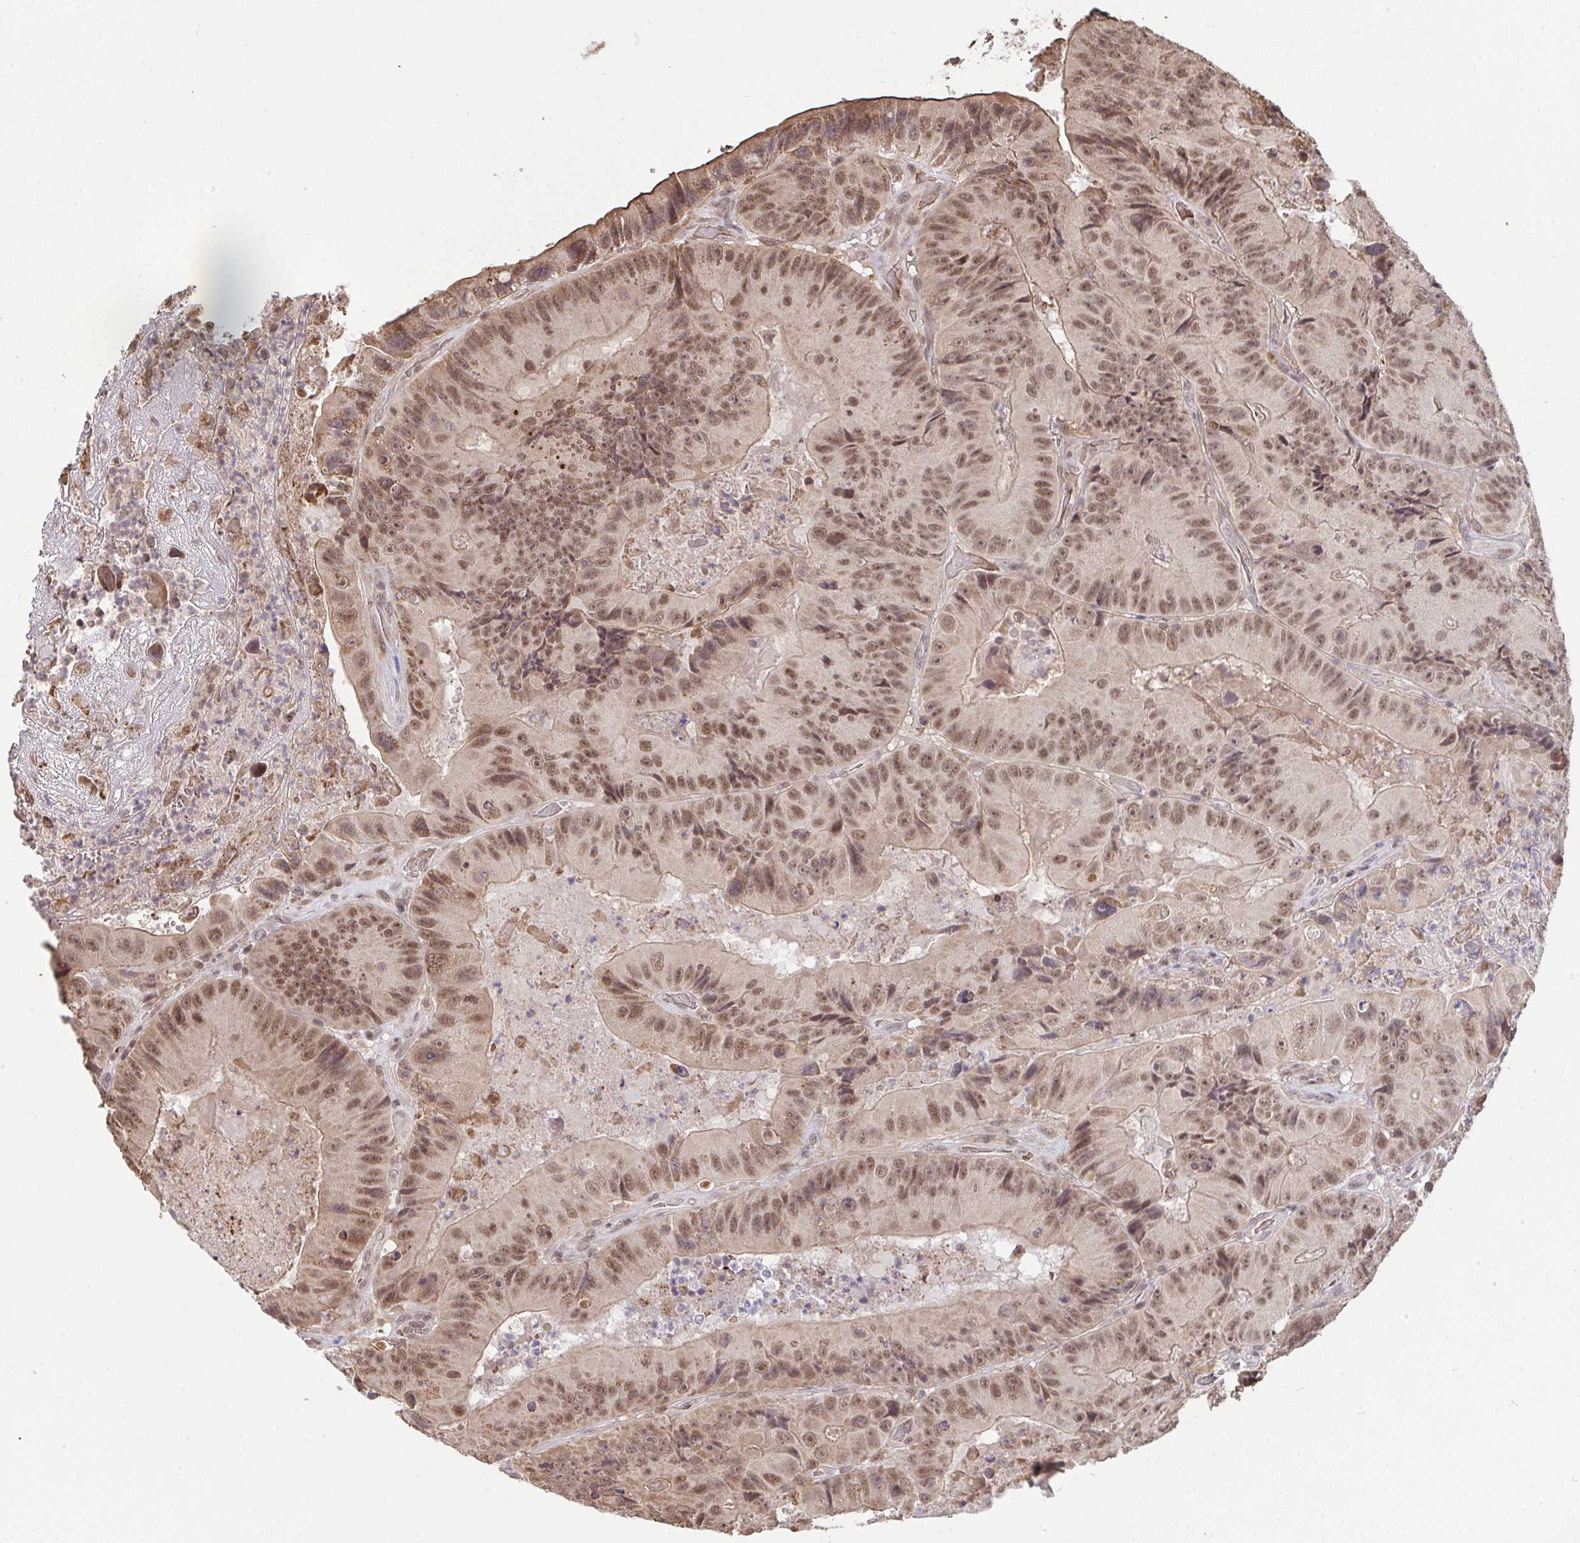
{"staining": {"intensity": "moderate", "quantity": ">75%", "location": "cytoplasmic/membranous,nuclear"}, "tissue": "colorectal cancer", "cell_type": "Tumor cells", "image_type": "cancer", "snomed": [{"axis": "morphology", "description": "Adenocarcinoma, NOS"}, {"axis": "topography", "description": "Colon"}], "caption": "Immunohistochemical staining of colorectal adenocarcinoma reveals moderate cytoplasmic/membranous and nuclear protein staining in approximately >75% of tumor cells. (DAB IHC, brown staining for protein, blue staining for nuclei).", "gene": "SAP30", "patient": {"sex": "female", "age": 86}}